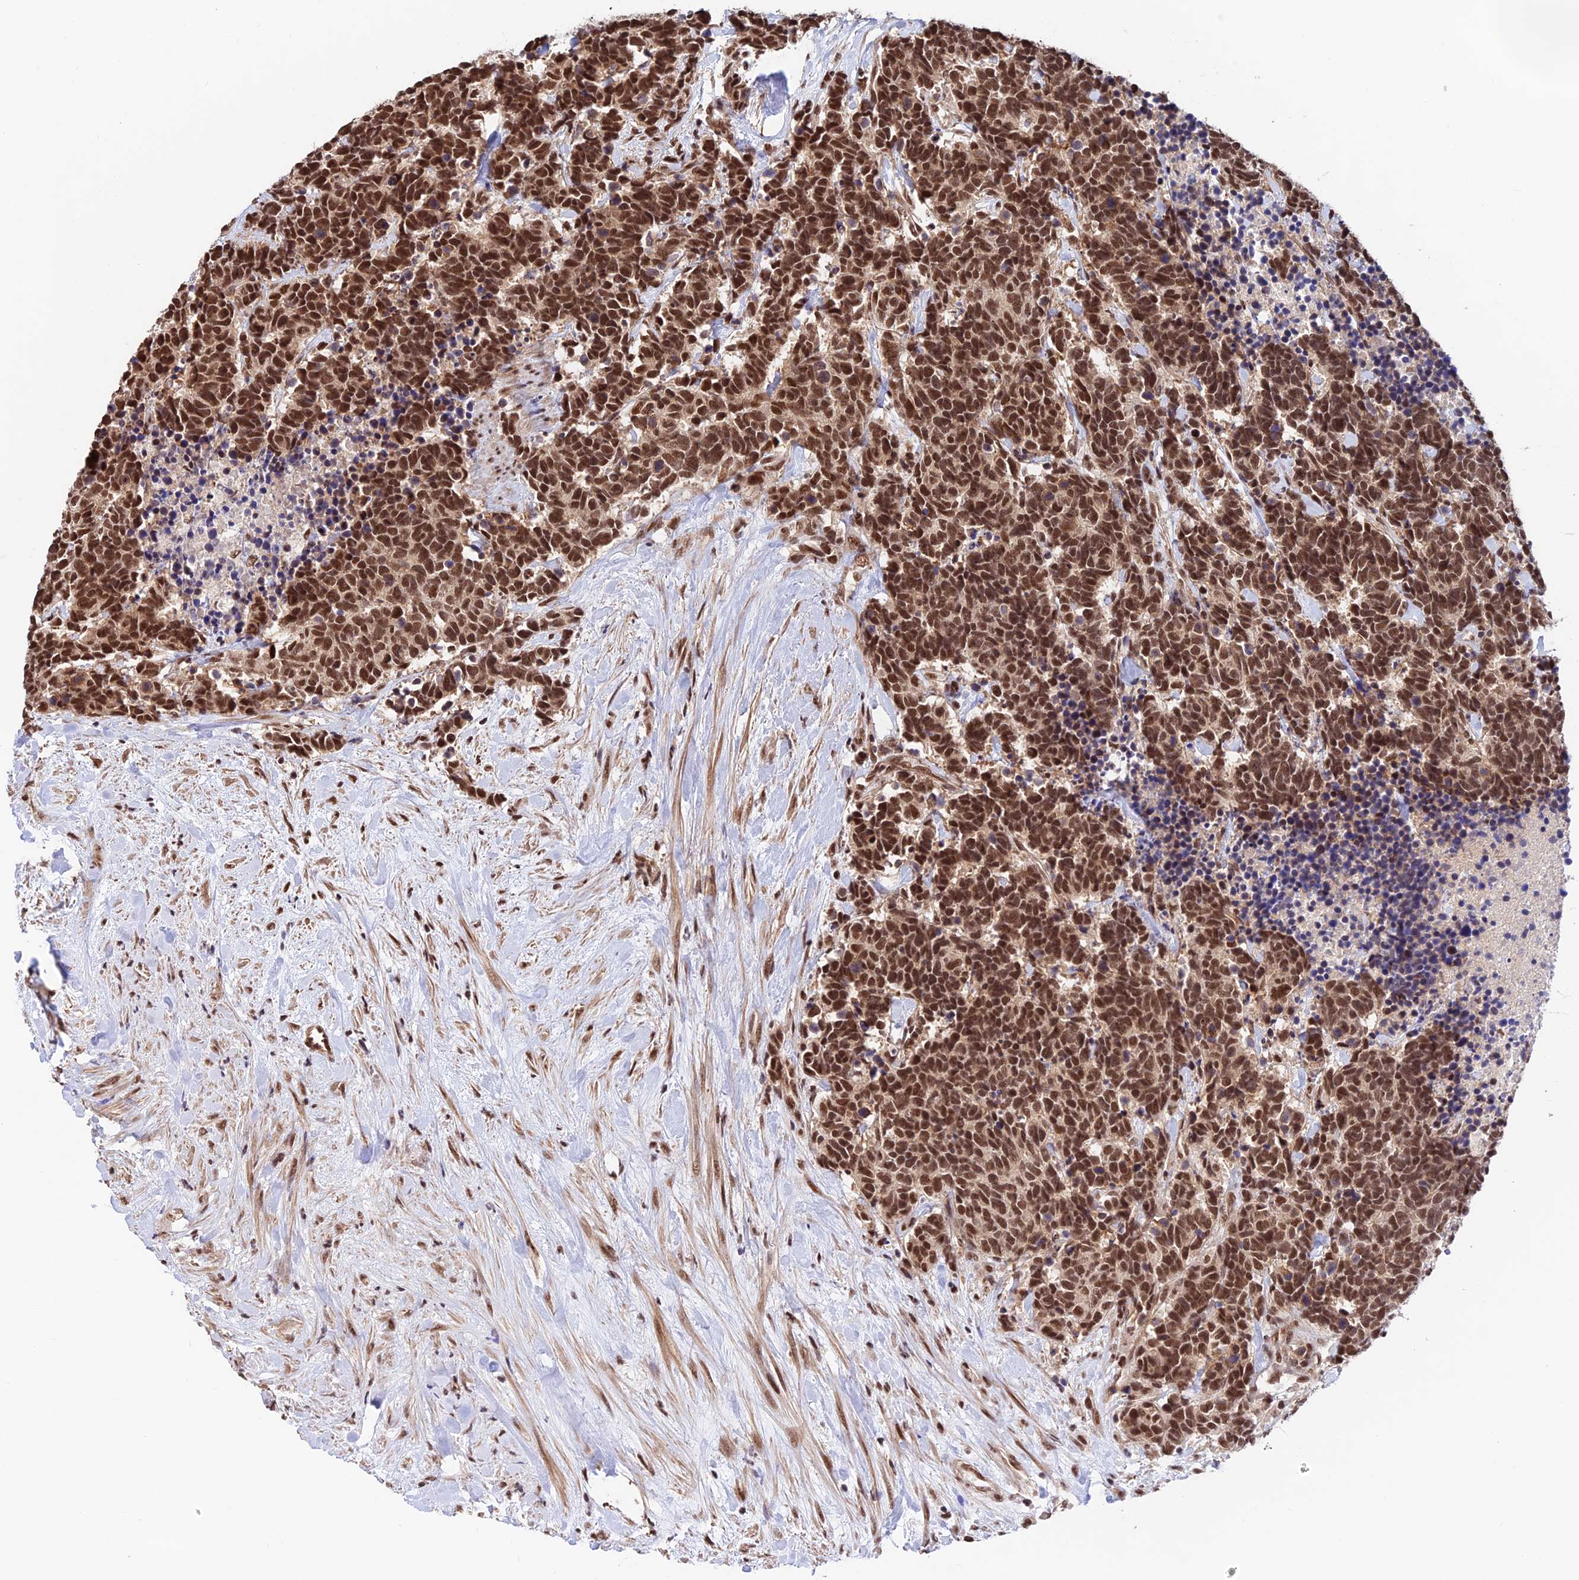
{"staining": {"intensity": "strong", "quantity": ">75%", "location": "cytoplasmic/membranous,nuclear"}, "tissue": "carcinoid", "cell_type": "Tumor cells", "image_type": "cancer", "snomed": [{"axis": "morphology", "description": "Carcinoma, NOS"}, {"axis": "morphology", "description": "Carcinoid, malignant, NOS"}, {"axis": "topography", "description": "Prostate"}], "caption": "A micrograph of human carcinoma stained for a protein displays strong cytoplasmic/membranous and nuclear brown staining in tumor cells.", "gene": "RBM42", "patient": {"sex": "male", "age": 57}}